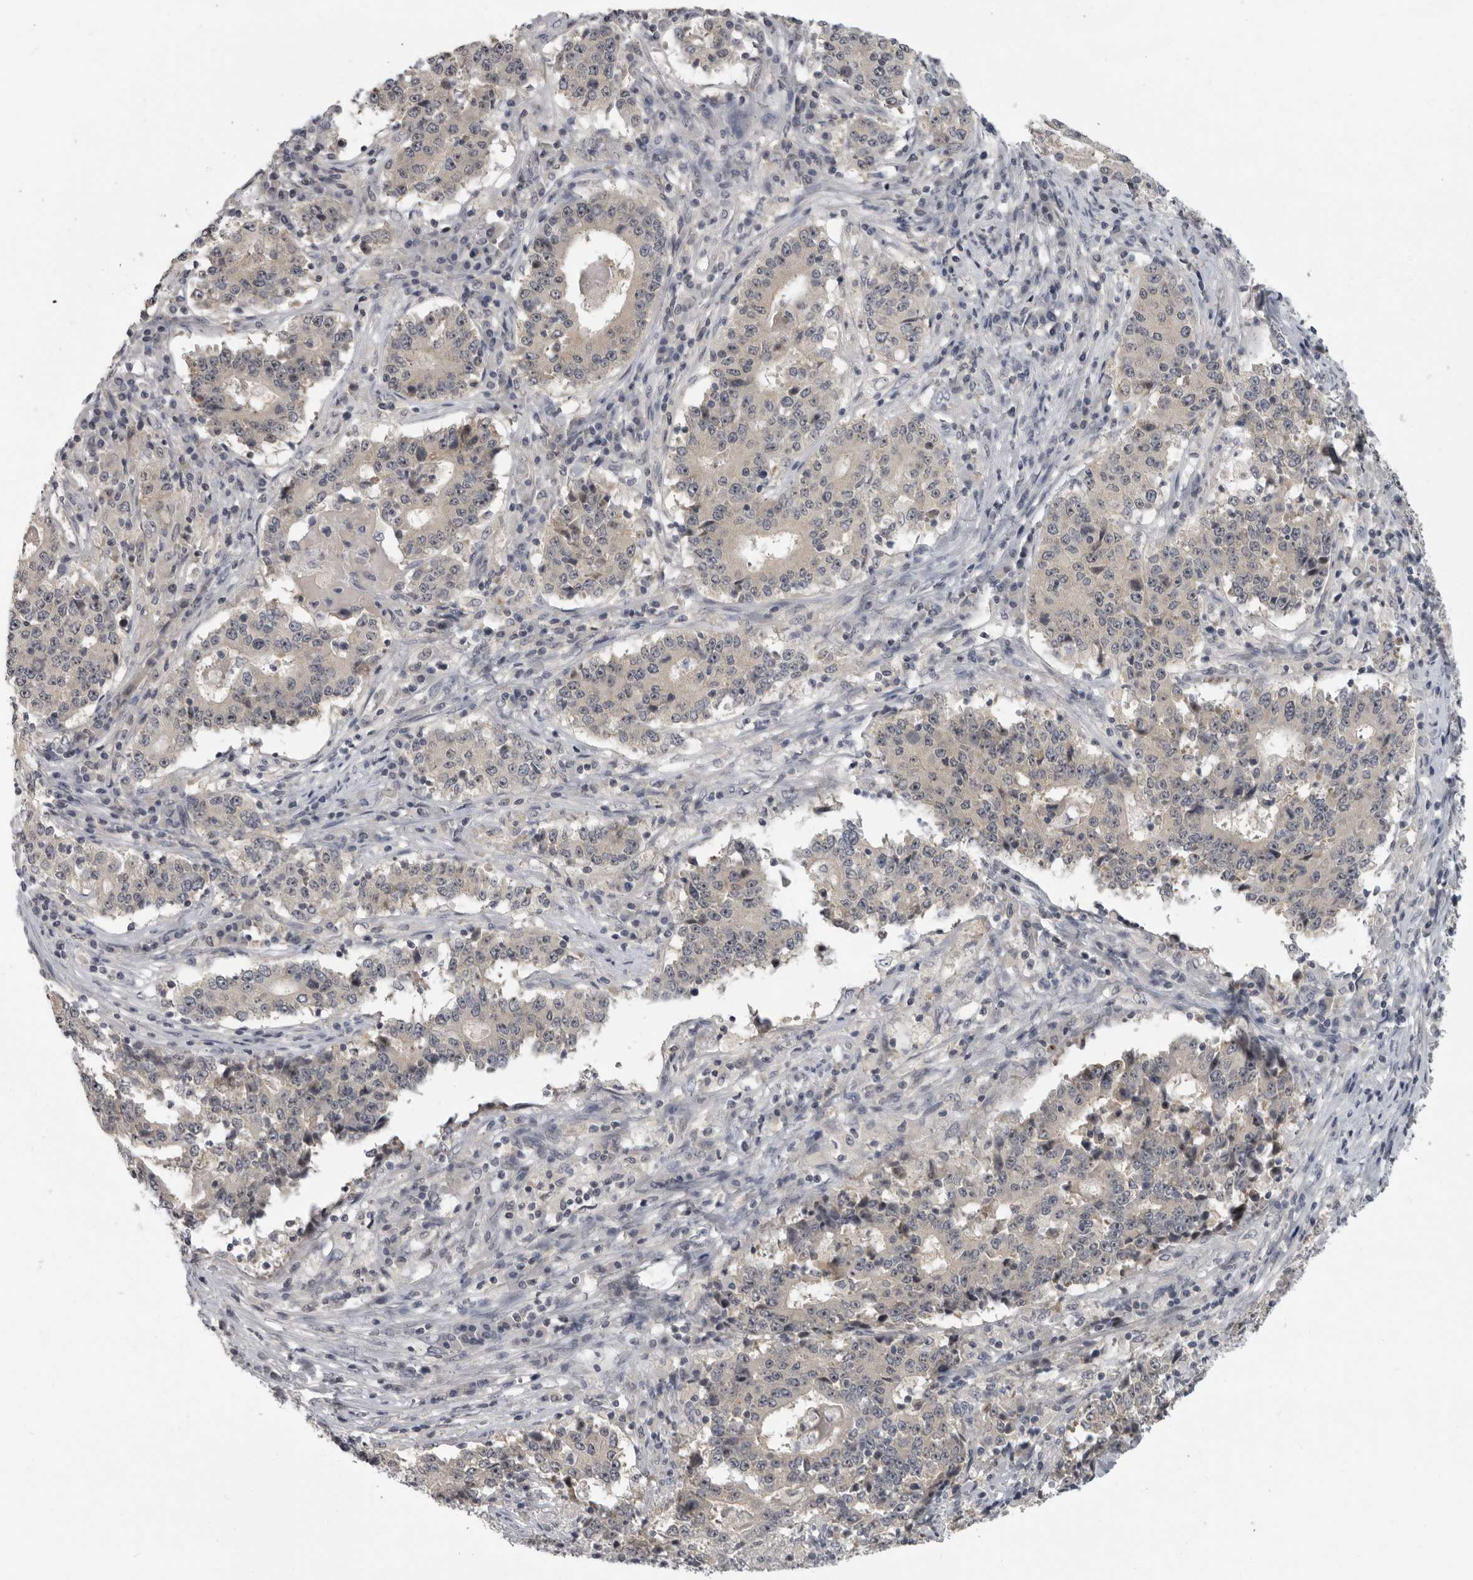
{"staining": {"intensity": "negative", "quantity": "none", "location": "none"}, "tissue": "stomach cancer", "cell_type": "Tumor cells", "image_type": "cancer", "snomed": [{"axis": "morphology", "description": "Adenocarcinoma, NOS"}, {"axis": "topography", "description": "Stomach"}], "caption": "Immunohistochemistry (IHC) photomicrograph of neoplastic tissue: human stomach adenocarcinoma stained with DAB (3,3'-diaminobenzidine) reveals no significant protein expression in tumor cells. (DAB (3,3'-diaminobenzidine) immunohistochemistry (IHC) visualized using brightfield microscopy, high magnification).", "gene": "MRTO4", "patient": {"sex": "male", "age": 59}}